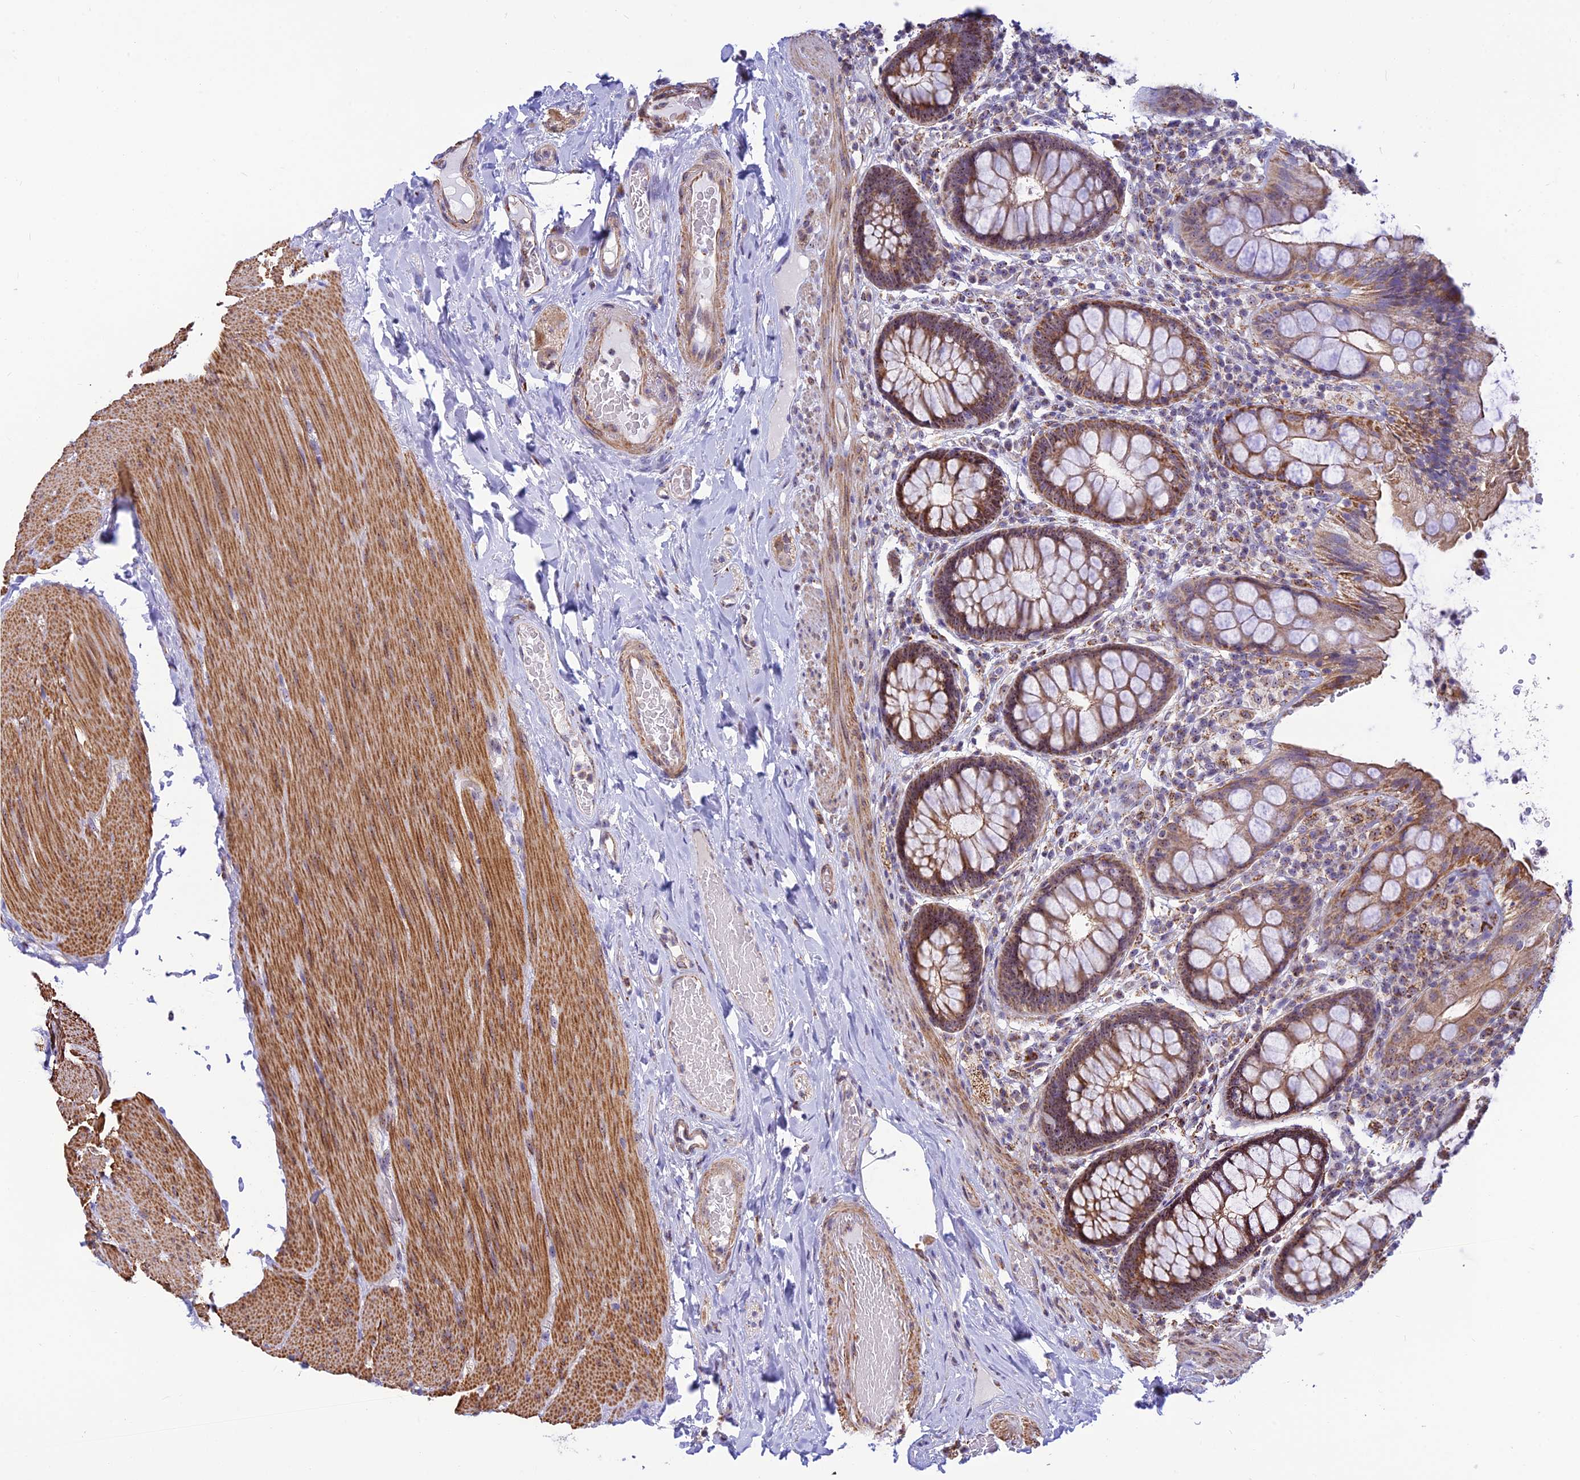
{"staining": {"intensity": "moderate", "quantity": ">75%", "location": "cytoplasmic/membranous,nuclear"}, "tissue": "rectum", "cell_type": "Glandular cells", "image_type": "normal", "snomed": [{"axis": "morphology", "description": "Normal tissue, NOS"}, {"axis": "topography", "description": "Rectum"}], "caption": "This photomicrograph exhibits IHC staining of benign rectum, with medium moderate cytoplasmic/membranous,nuclear expression in about >75% of glandular cells.", "gene": "POLR1G", "patient": {"sex": "male", "age": 83}}